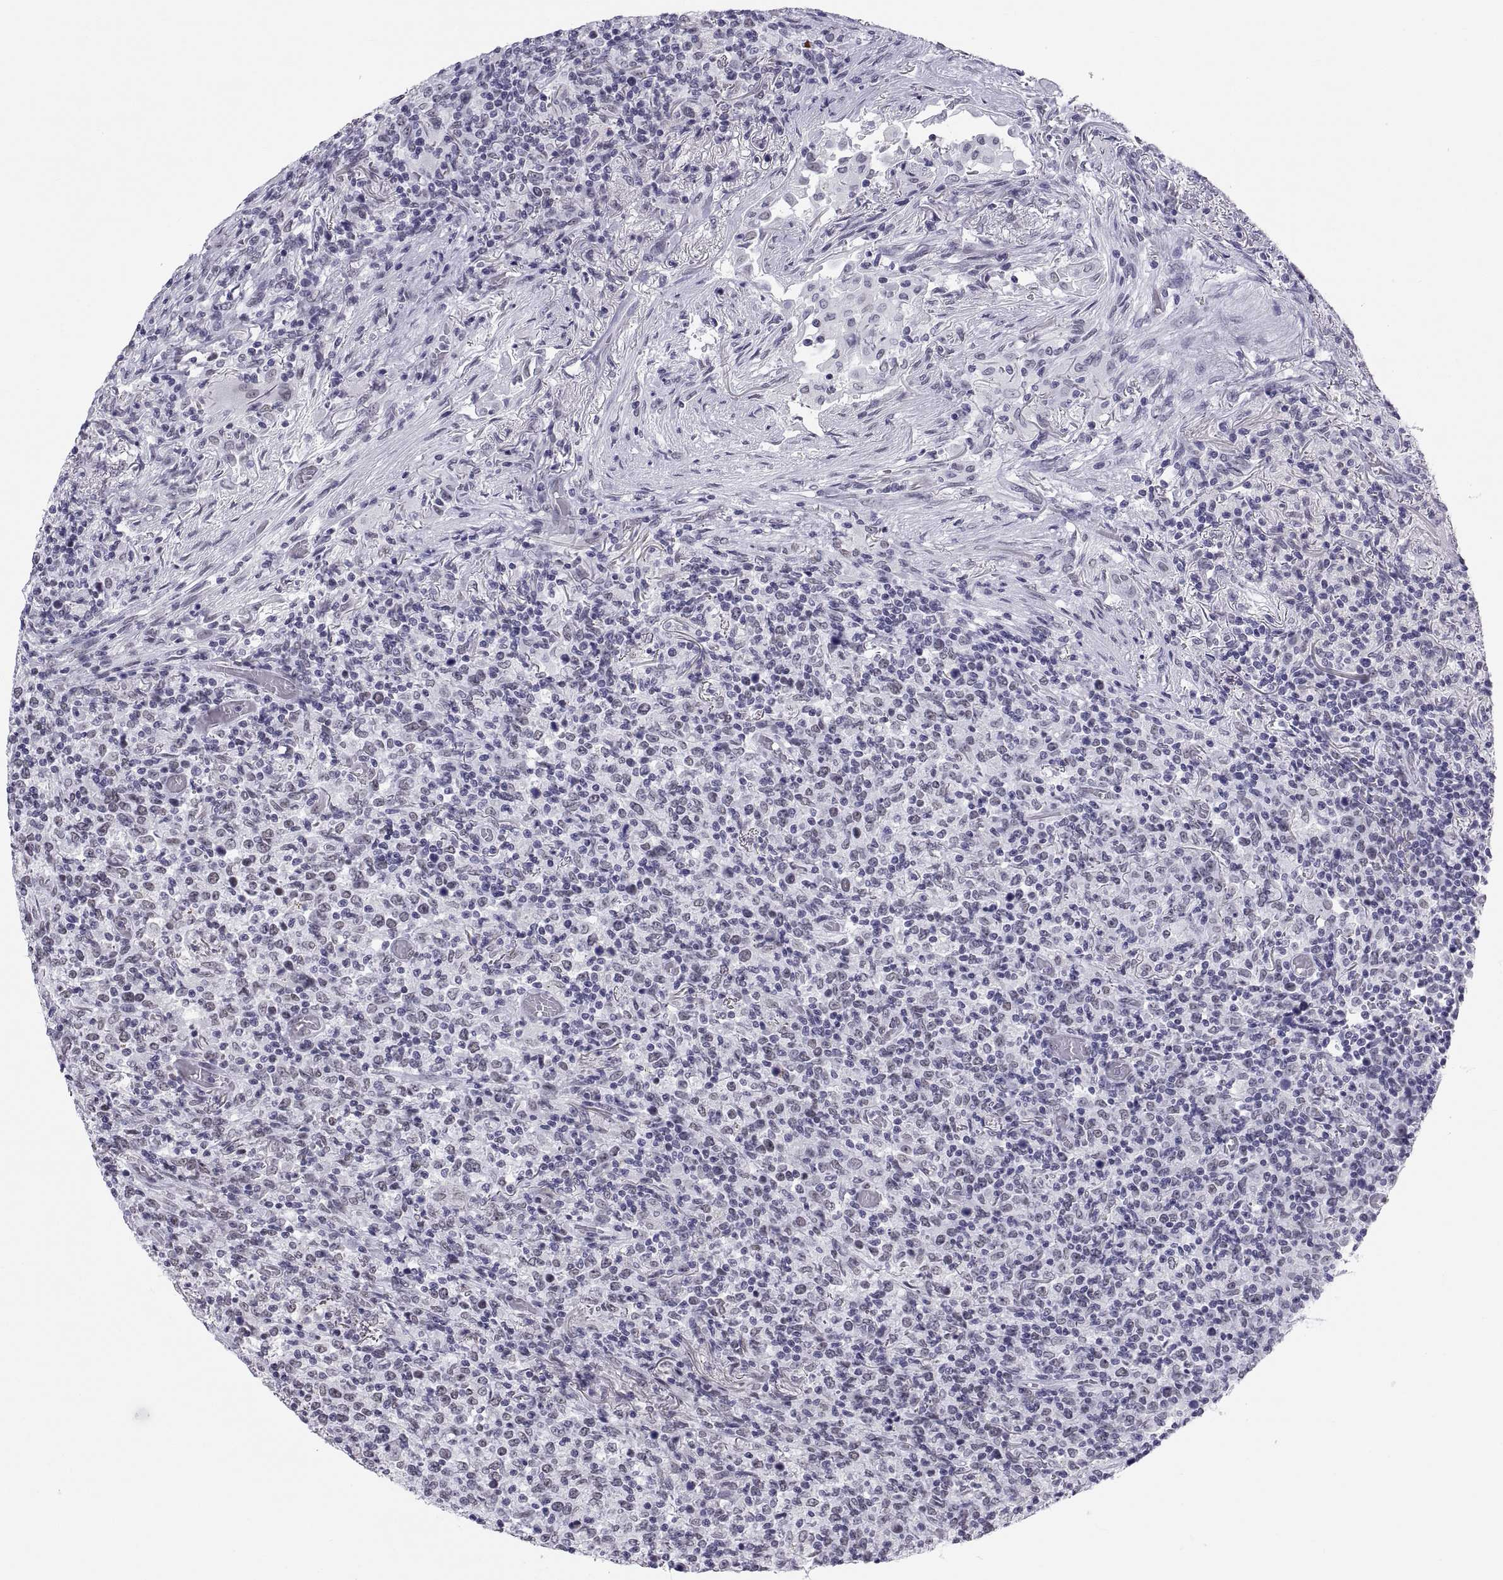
{"staining": {"intensity": "negative", "quantity": "none", "location": "none"}, "tissue": "lymphoma", "cell_type": "Tumor cells", "image_type": "cancer", "snomed": [{"axis": "morphology", "description": "Malignant lymphoma, non-Hodgkin's type, High grade"}, {"axis": "topography", "description": "Lung"}], "caption": "Immunohistochemistry (IHC) image of lymphoma stained for a protein (brown), which reveals no staining in tumor cells. (DAB (3,3'-diaminobenzidine) immunohistochemistry (IHC) with hematoxylin counter stain).", "gene": "NEUROD6", "patient": {"sex": "male", "age": 79}}